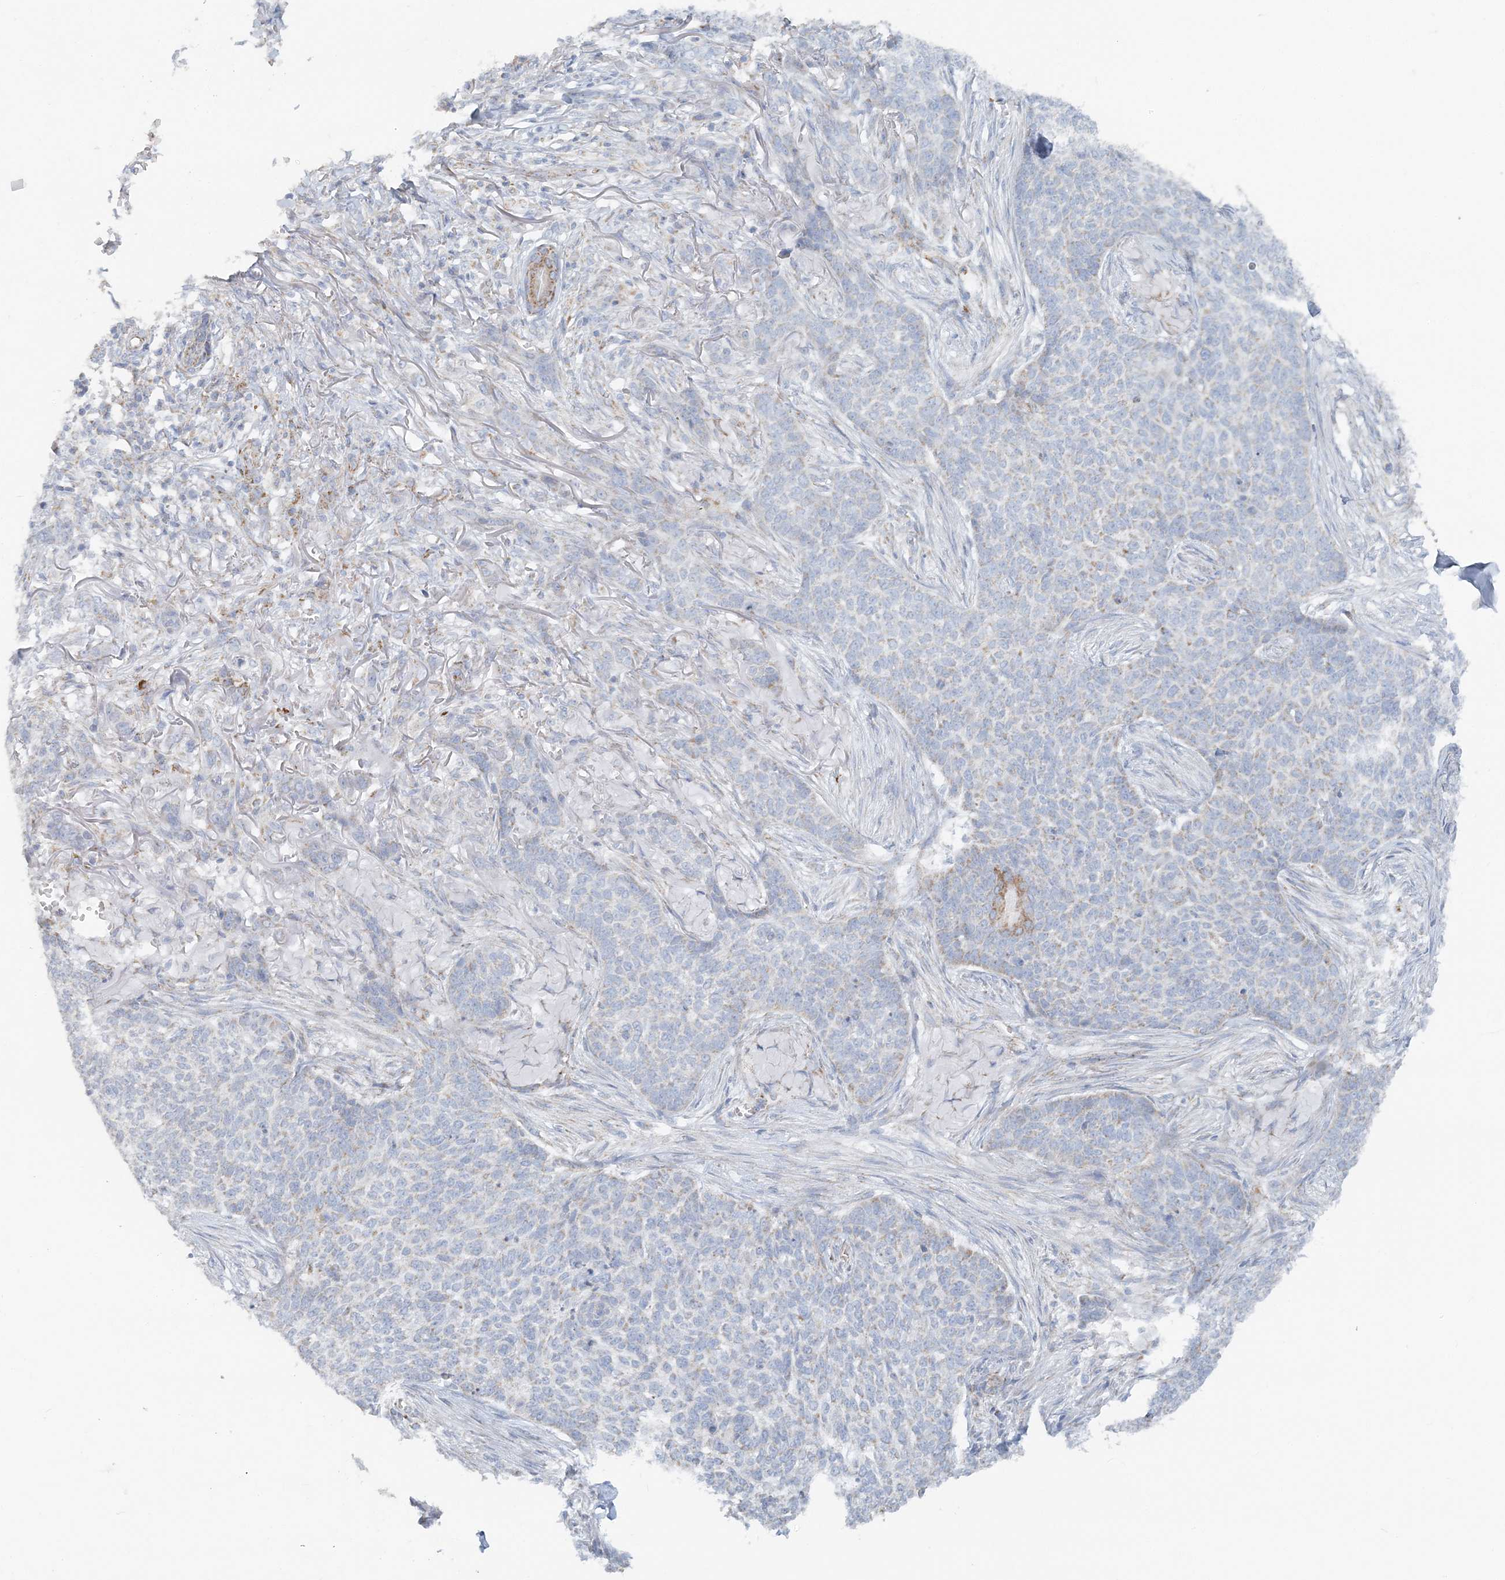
{"staining": {"intensity": "negative", "quantity": "none", "location": "none"}, "tissue": "skin cancer", "cell_type": "Tumor cells", "image_type": "cancer", "snomed": [{"axis": "morphology", "description": "Basal cell carcinoma"}, {"axis": "topography", "description": "Skin"}], "caption": "Immunohistochemistry (IHC) photomicrograph of human basal cell carcinoma (skin) stained for a protein (brown), which reveals no positivity in tumor cells. (DAB (3,3'-diaminobenzidine) IHC with hematoxylin counter stain).", "gene": "PCCB", "patient": {"sex": "male", "age": 85}}